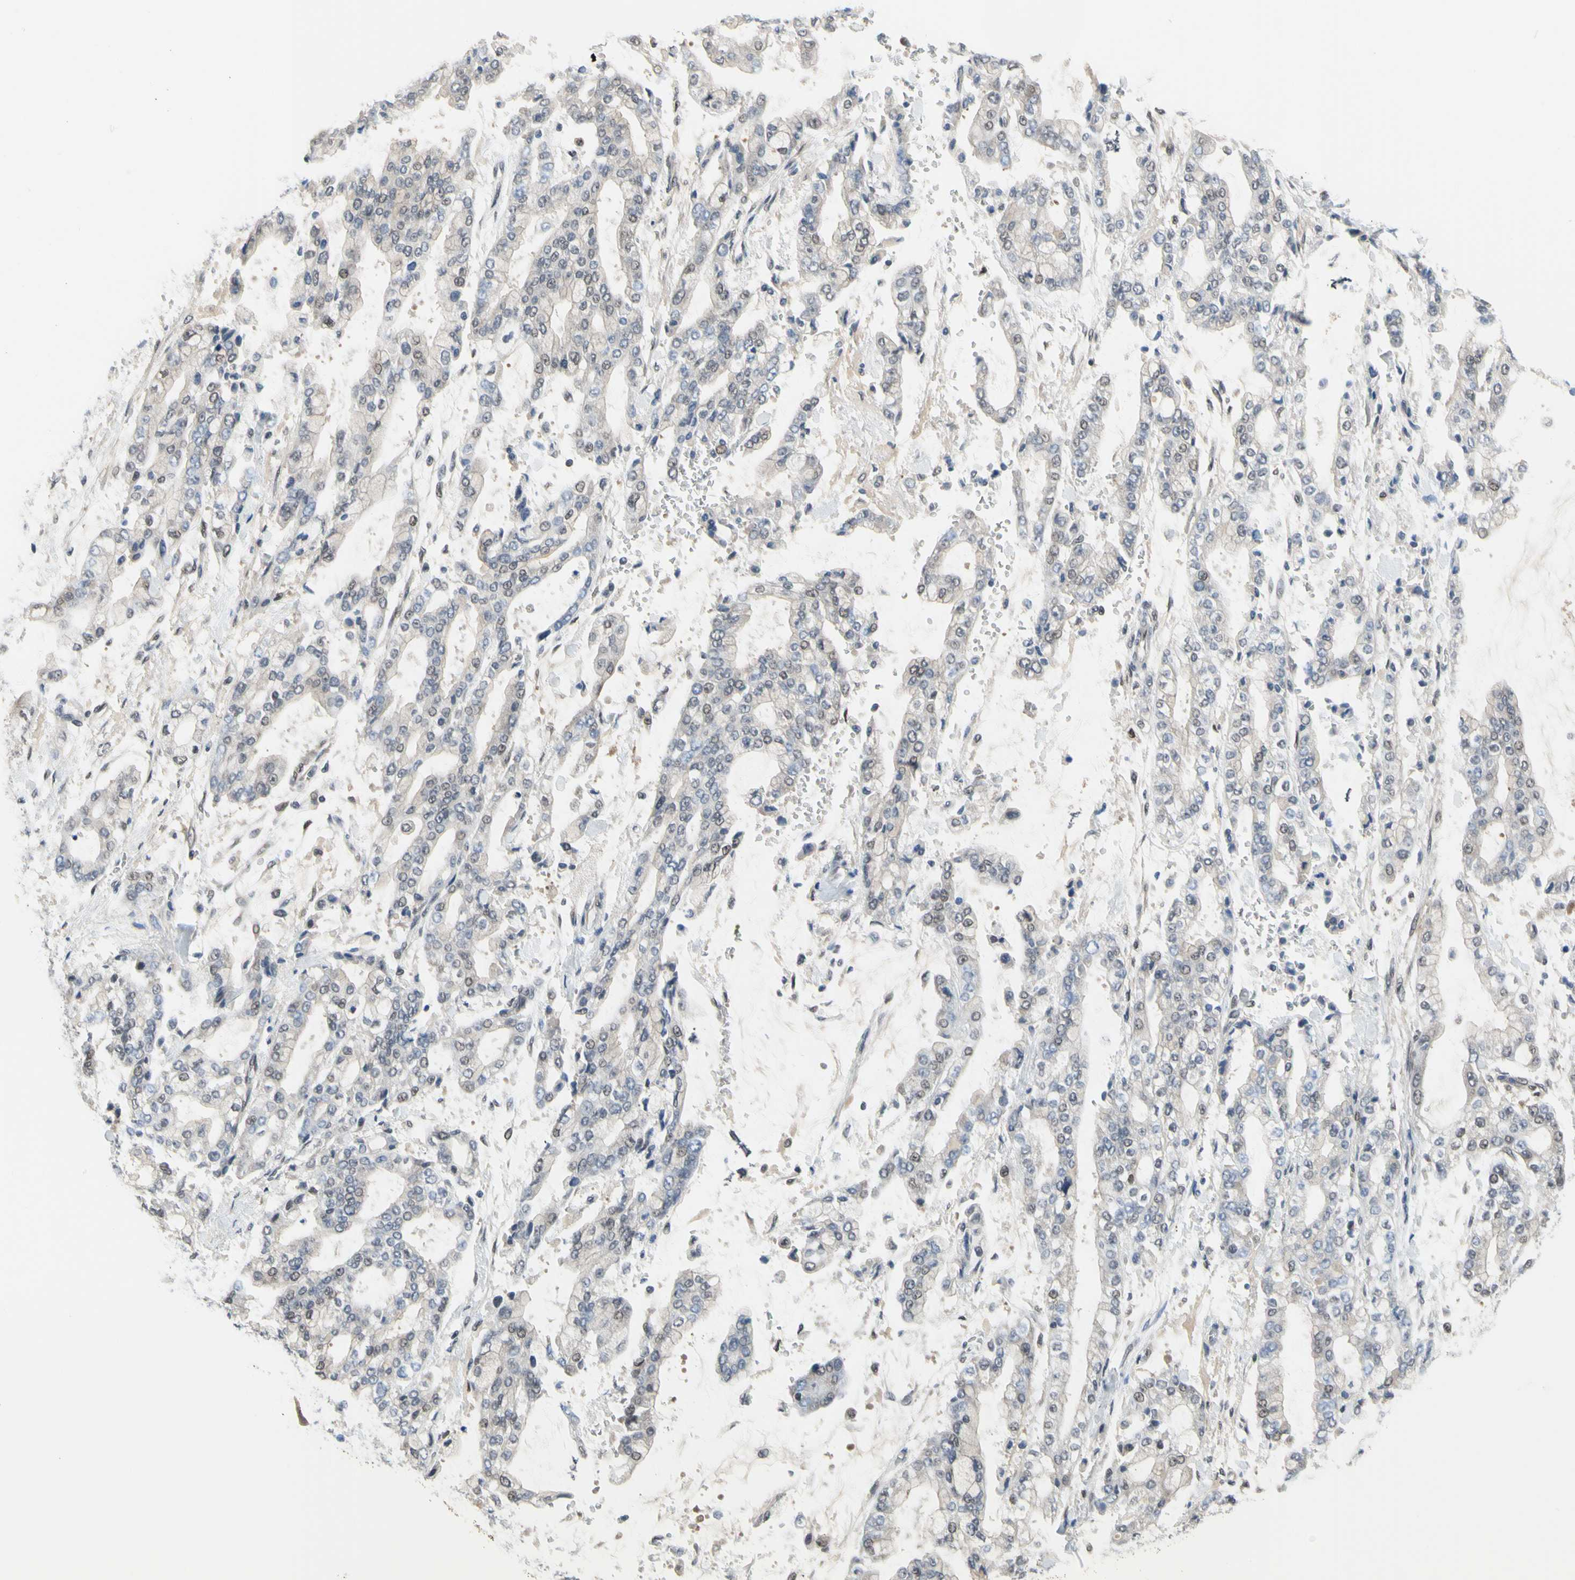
{"staining": {"intensity": "weak", "quantity": "<25%", "location": "nuclear"}, "tissue": "stomach cancer", "cell_type": "Tumor cells", "image_type": "cancer", "snomed": [{"axis": "morphology", "description": "Normal tissue, NOS"}, {"axis": "morphology", "description": "Adenocarcinoma, NOS"}, {"axis": "topography", "description": "Stomach, upper"}, {"axis": "topography", "description": "Stomach"}], "caption": "The IHC image has no significant expression in tumor cells of adenocarcinoma (stomach) tissue.", "gene": "HSPA4", "patient": {"sex": "male", "age": 76}}